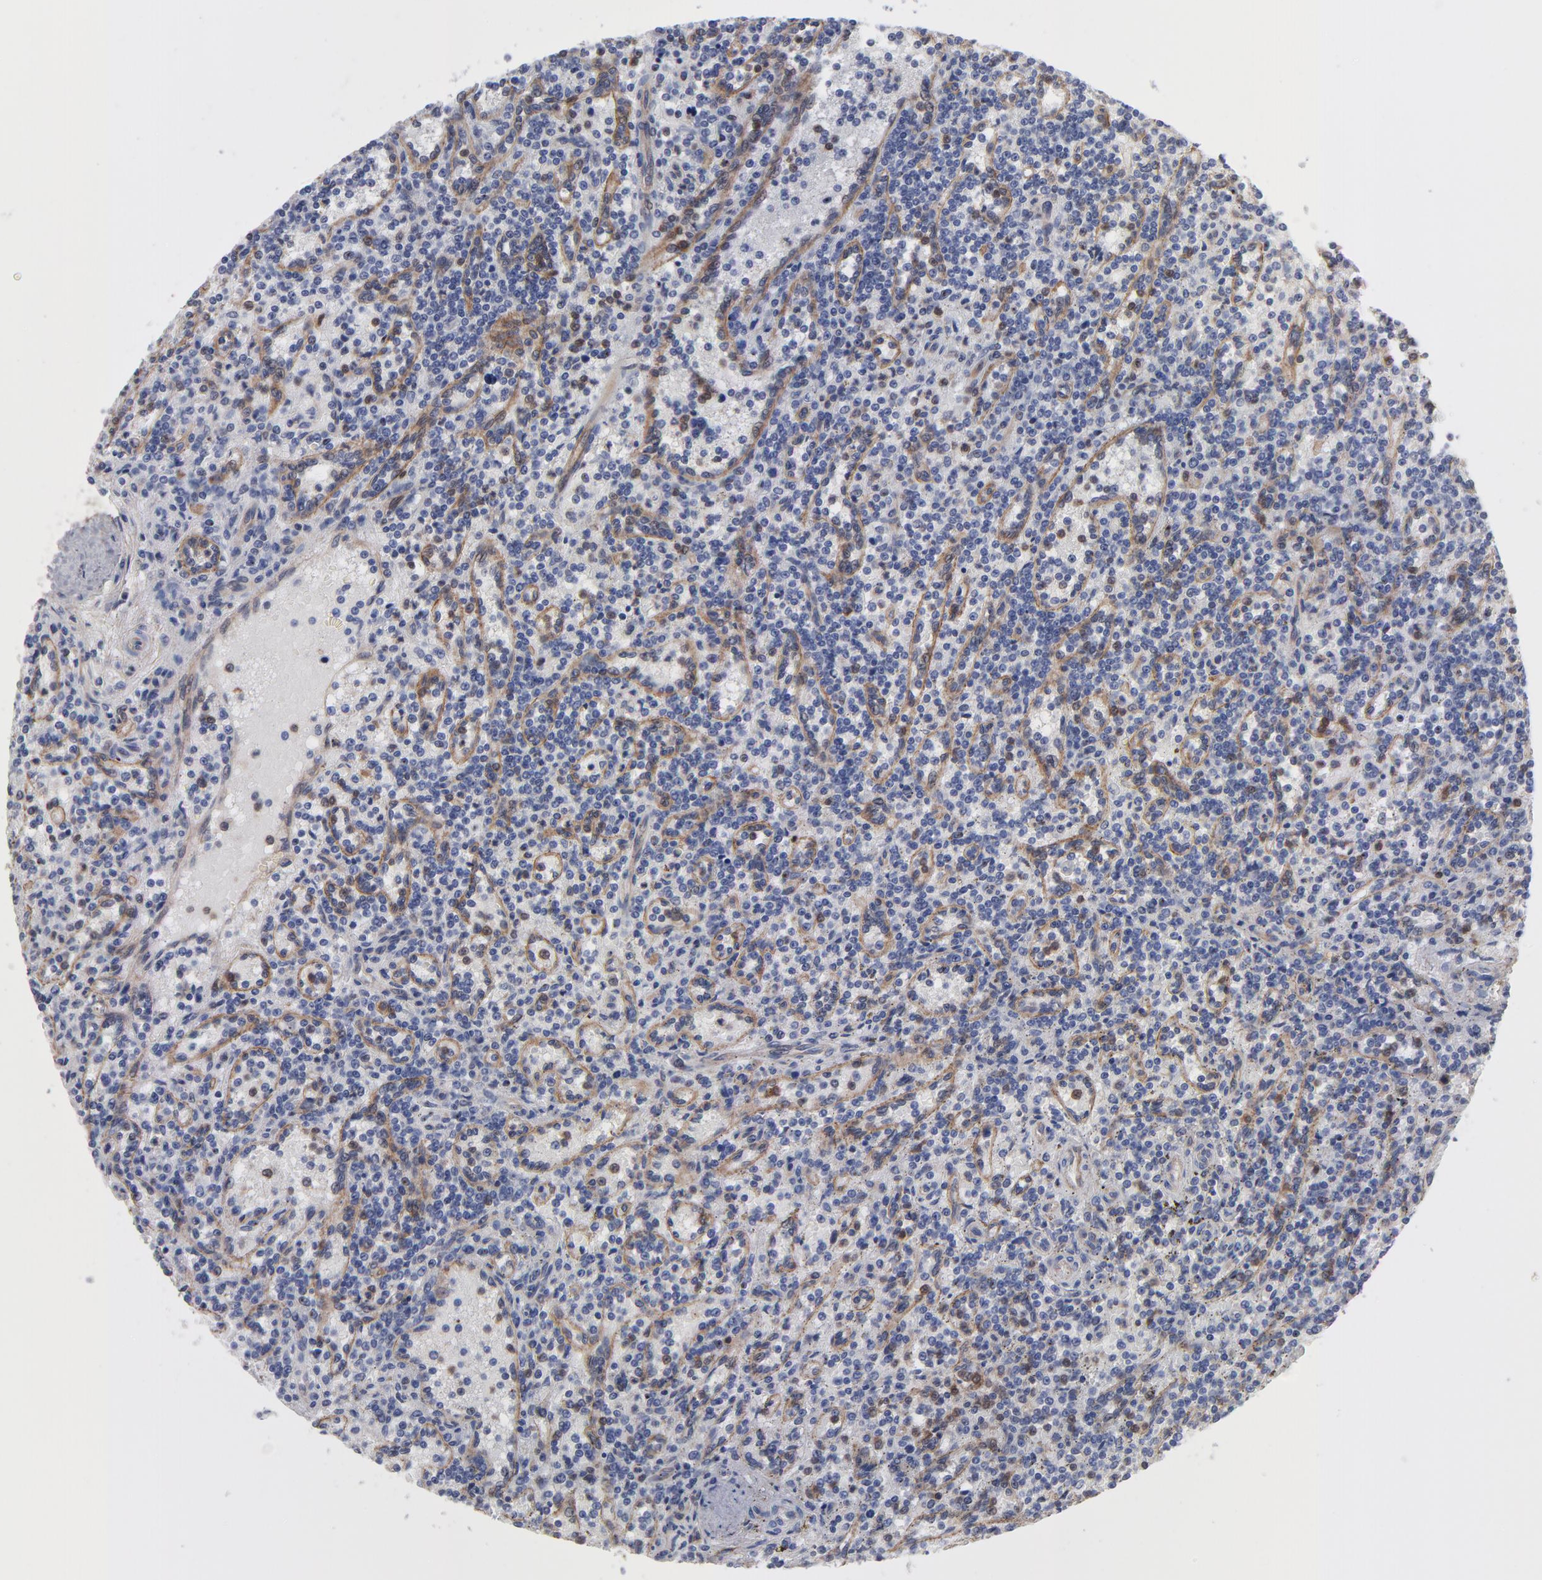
{"staining": {"intensity": "strong", "quantity": "<25%", "location": "cytoplasmic/membranous"}, "tissue": "lymphoma", "cell_type": "Tumor cells", "image_type": "cancer", "snomed": [{"axis": "morphology", "description": "Malignant lymphoma, non-Hodgkin's type, Low grade"}, {"axis": "topography", "description": "Spleen"}], "caption": "Tumor cells exhibit medium levels of strong cytoplasmic/membranous expression in about <25% of cells in human malignant lymphoma, non-Hodgkin's type (low-grade). The staining was performed using DAB to visualize the protein expression in brown, while the nuclei were stained in blue with hematoxylin (Magnification: 20x).", "gene": "PXN", "patient": {"sex": "male", "age": 73}}